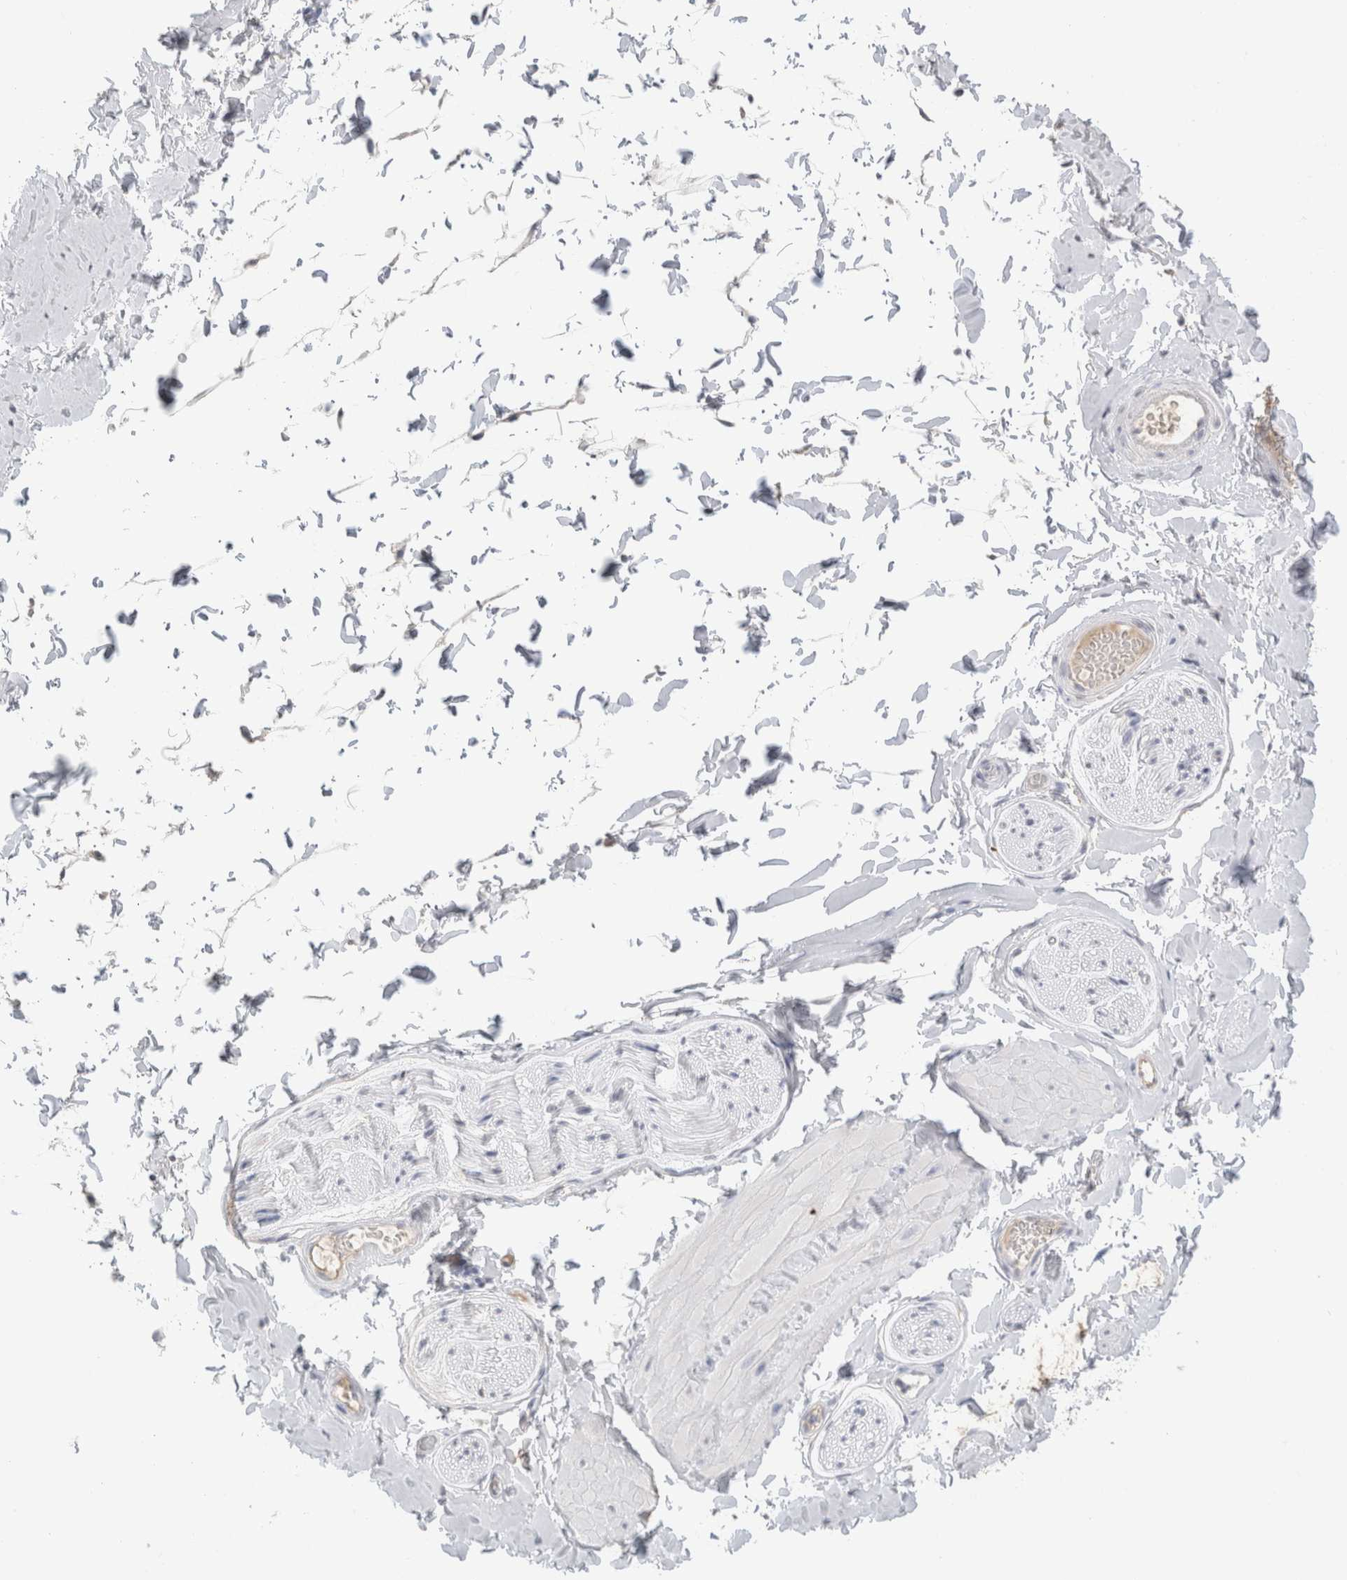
{"staining": {"intensity": "negative", "quantity": "none", "location": "none"}, "tissue": "adipose tissue", "cell_type": "Adipocytes", "image_type": "normal", "snomed": [{"axis": "morphology", "description": "Normal tissue, NOS"}, {"axis": "topography", "description": "Adipose tissue"}, {"axis": "topography", "description": "Vascular tissue"}, {"axis": "topography", "description": "Peripheral nerve tissue"}], "caption": "Immunohistochemistry (IHC) micrograph of benign adipose tissue stained for a protein (brown), which displays no positivity in adipocytes.", "gene": "LAMP3", "patient": {"sex": "male", "age": 25}}